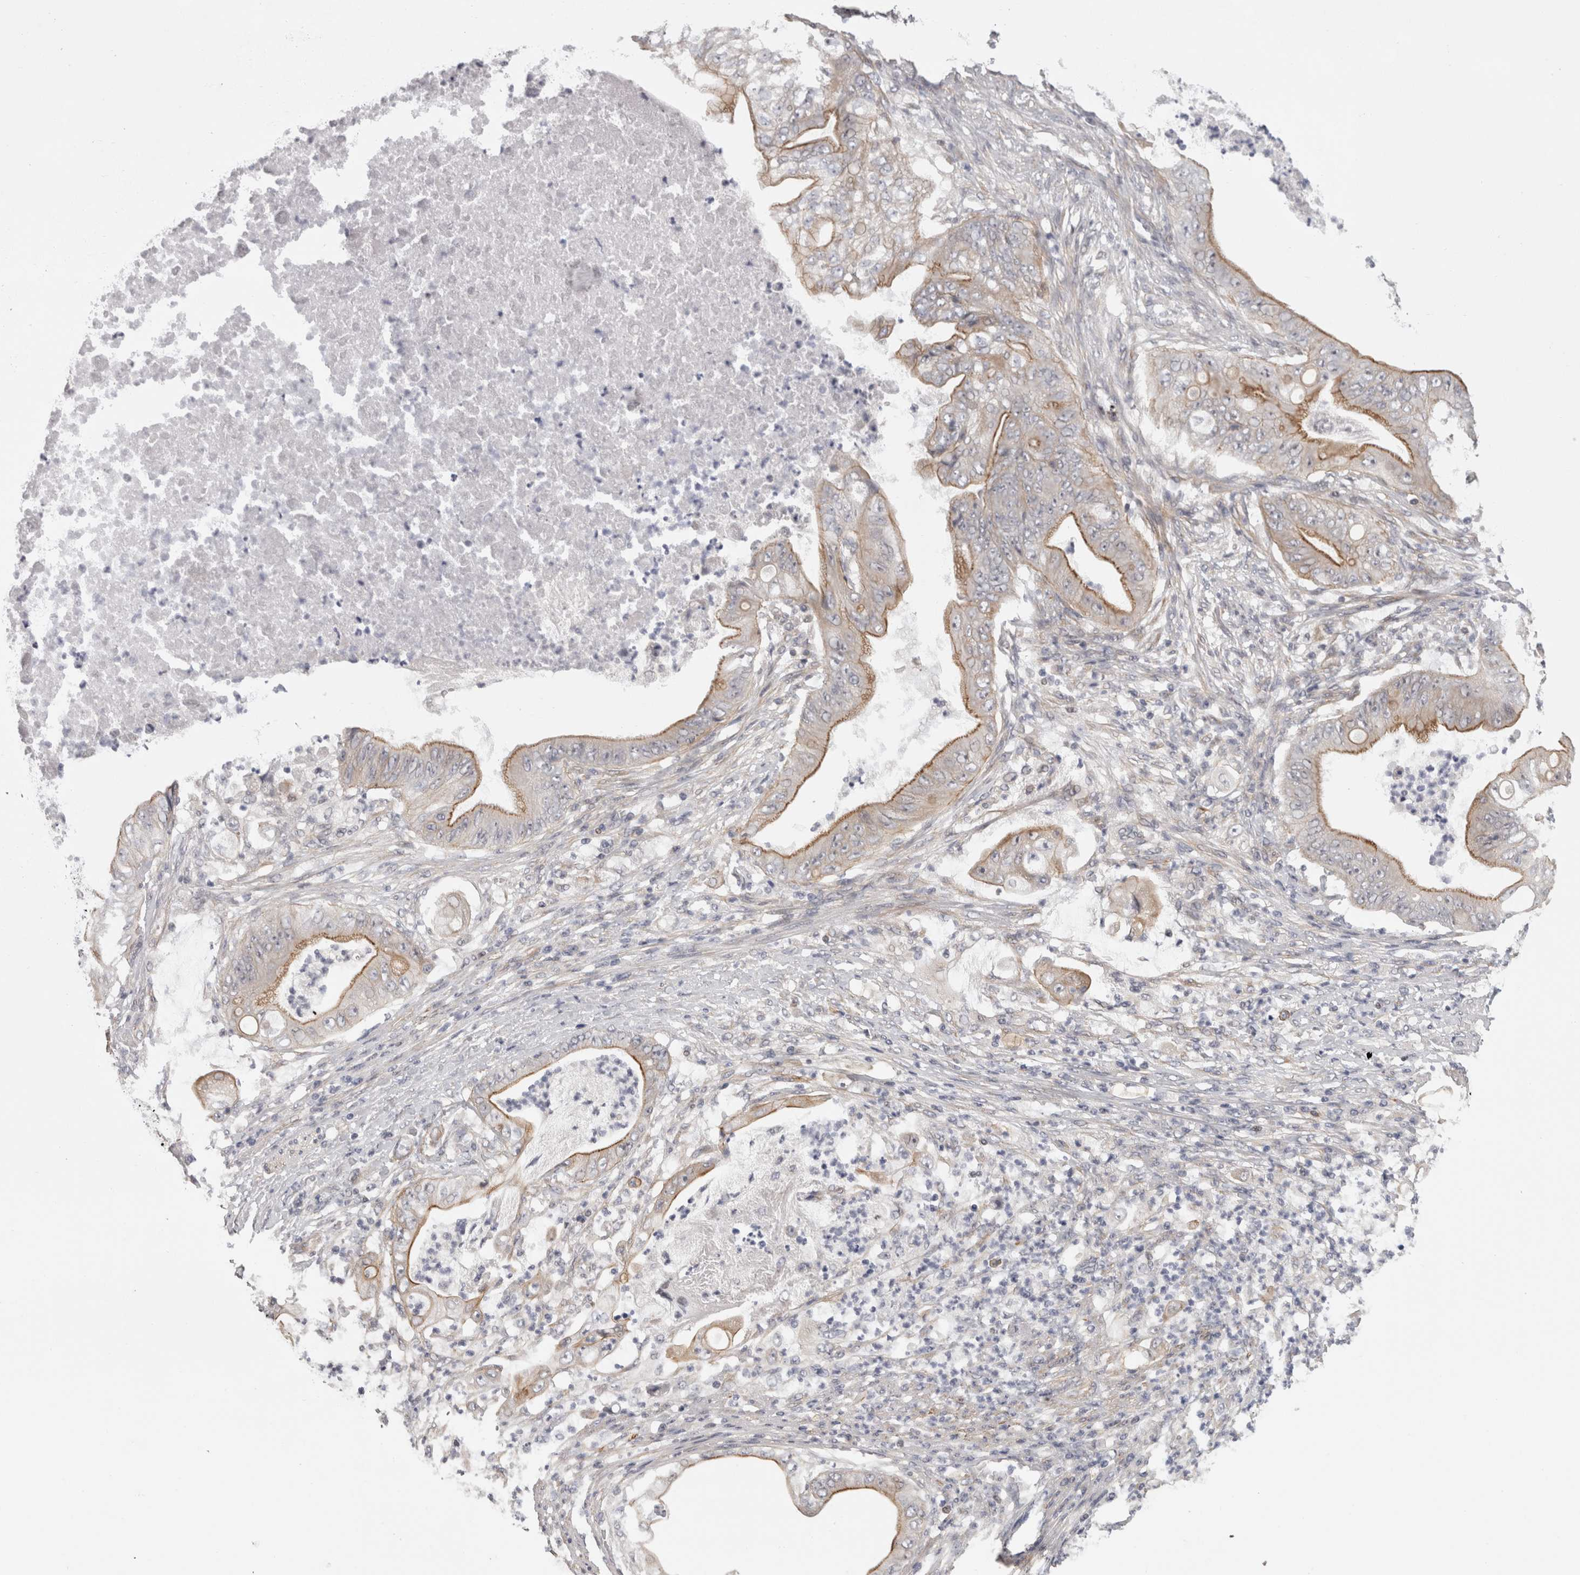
{"staining": {"intensity": "moderate", "quantity": "<25%", "location": "cytoplasmic/membranous"}, "tissue": "stomach cancer", "cell_type": "Tumor cells", "image_type": "cancer", "snomed": [{"axis": "morphology", "description": "Adenocarcinoma, NOS"}, {"axis": "topography", "description": "Stomach"}], "caption": "A high-resolution histopathology image shows immunohistochemistry (IHC) staining of stomach cancer (adenocarcinoma), which shows moderate cytoplasmic/membranous staining in approximately <25% of tumor cells.", "gene": "RMDN1", "patient": {"sex": "female", "age": 73}}